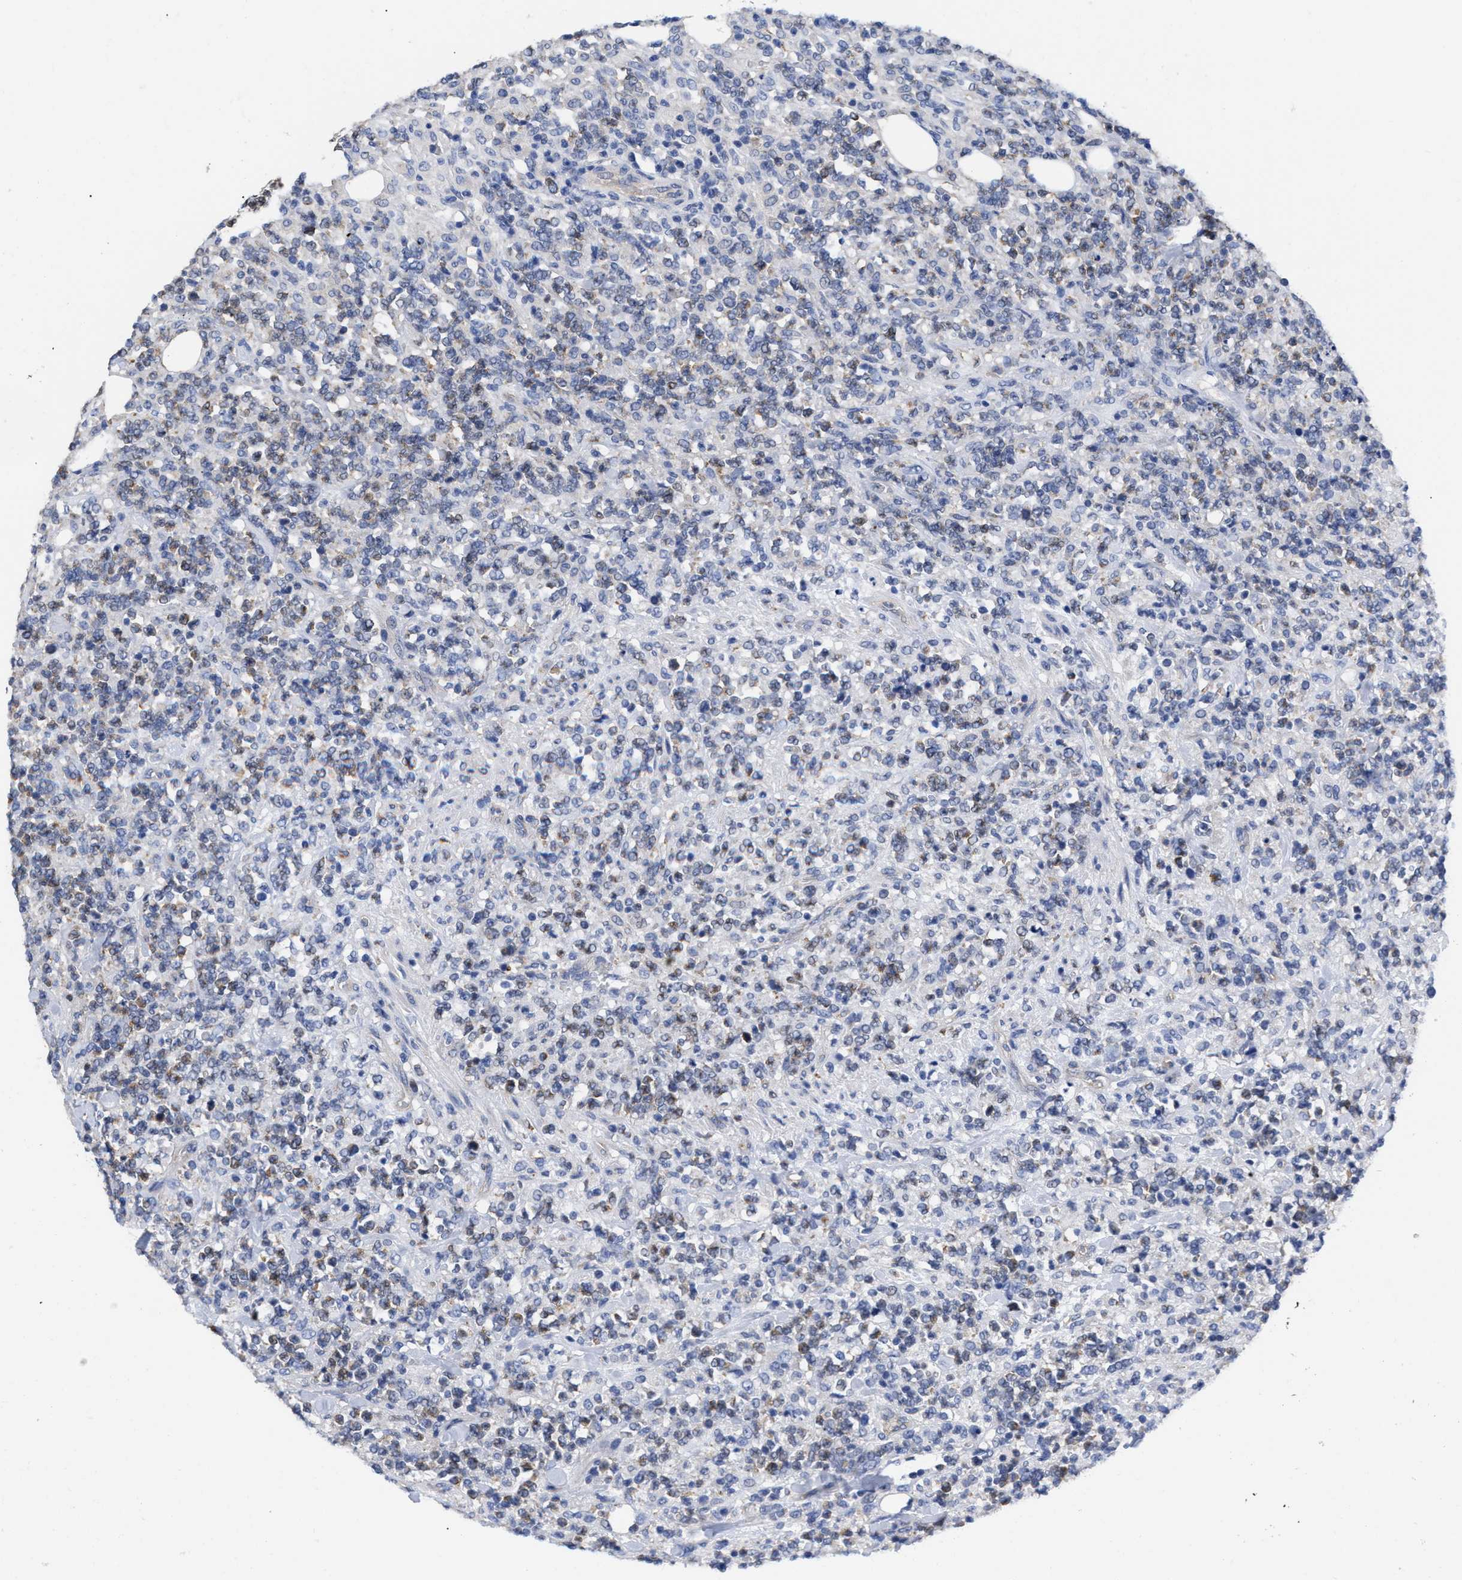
{"staining": {"intensity": "weak", "quantity": "25%-75%", "location": "cytoplasmic/membranous"}, "tissue": "lymphoma", "cell_type": "Tumor cells", "image_type": "cancer", "snomed": [{"axis": "morphology", "description": "Malignant lymphoma, non-Hodgkin's type, High grade"}, {"axis": "topography", "description": "Soft tissue"}], "caption": "Immunohistochemistry (IHC) image of human lymphoma stained for a protein (brown), which demonstrates low levels of weak cytoplasmic/membranous staining in about 25%-75% of tumor cells.", "gene": "IRAG2", "patient": {"sex": "male", "age": 18}}